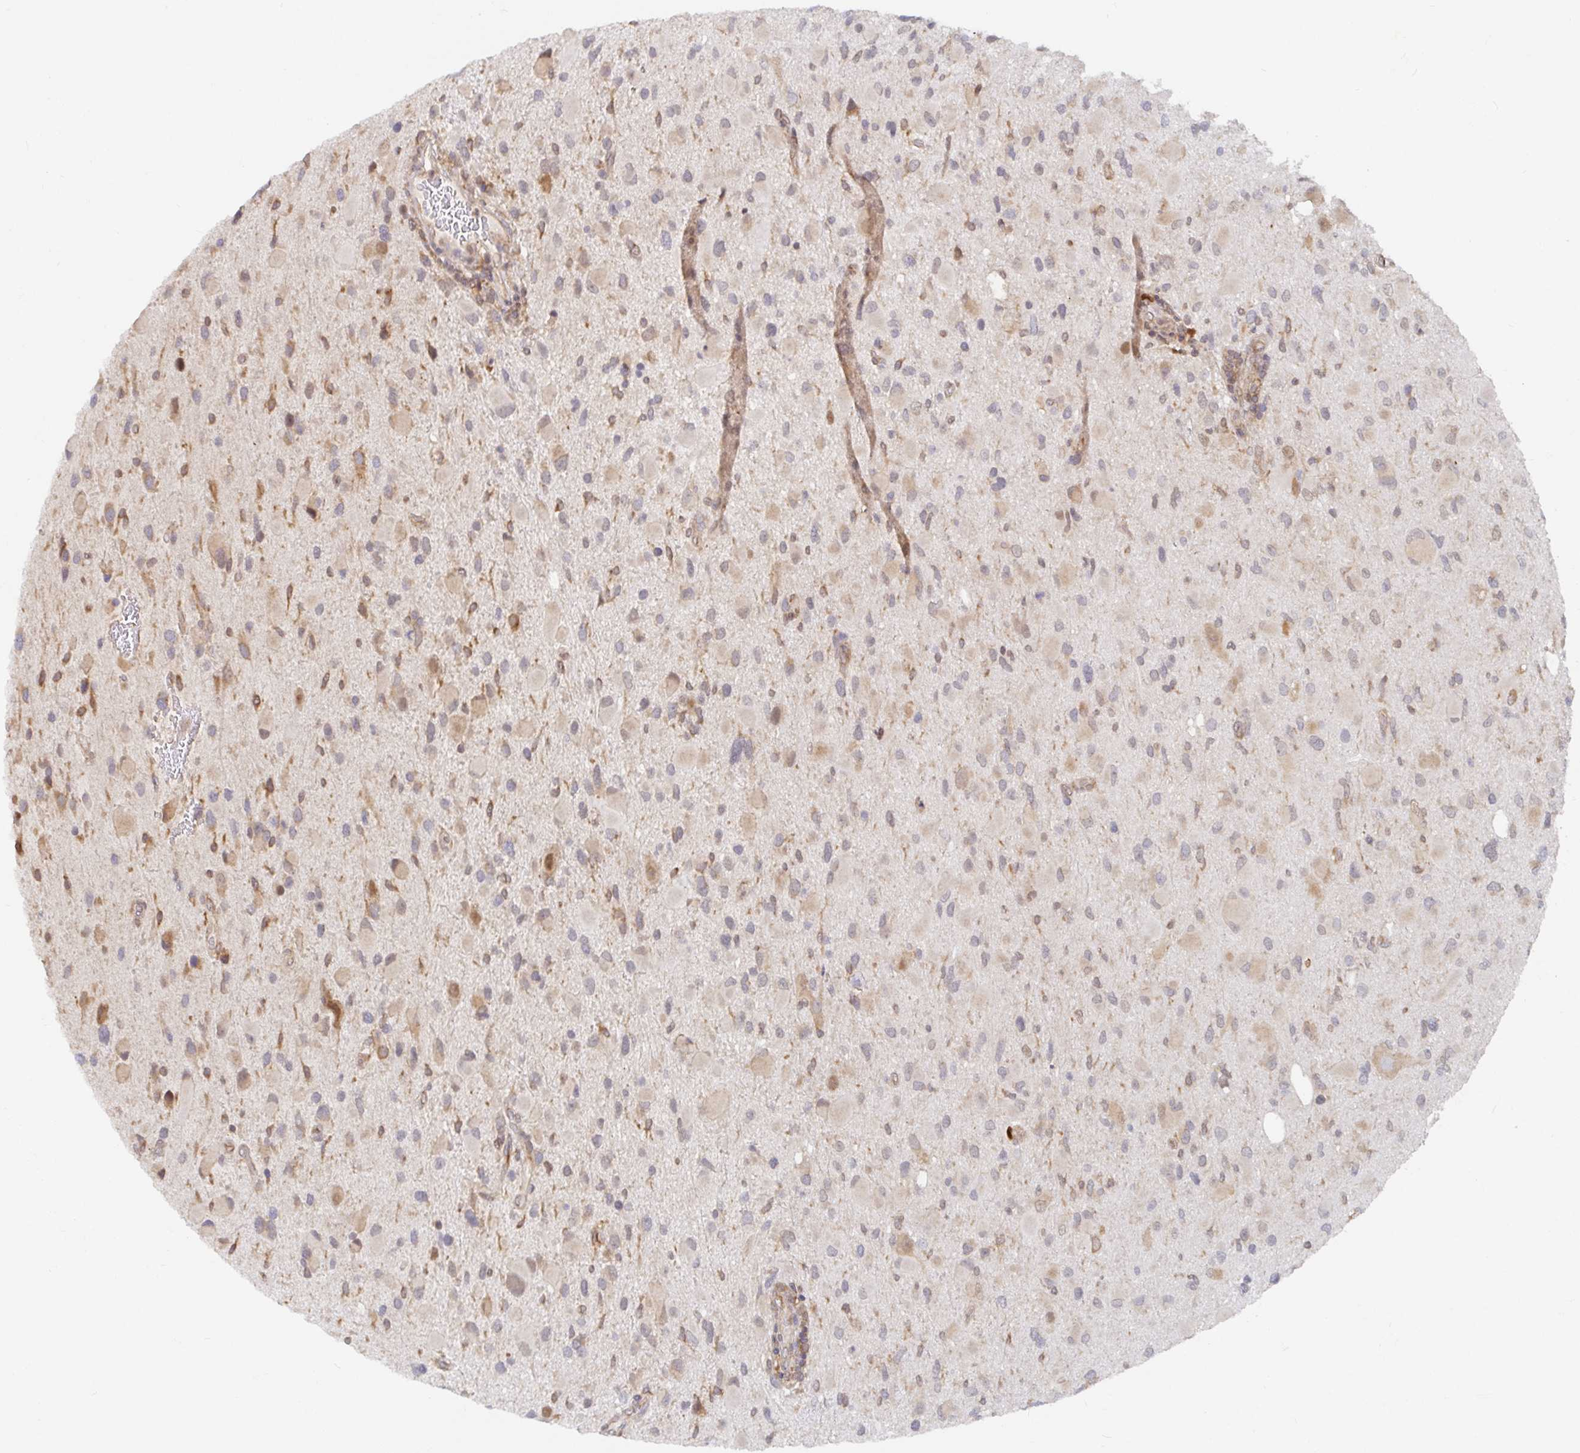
{"staining": {"intensity": "weak", "quantity": "25%-75%", "location": "cytoplasmic/membranous"}, "tissue": "glioma", "cell_type": "Tumor cells", "image_type": "cancer", "snomed": [{"axis": "morphology", "description": "Glioma, malignant, Low grade"}, {"axis": "topography", "description": "Brain"}], "caption": "Immunohistochemical staining of human glioma shows weak cytoplasmic/membranous protein staining in approximately 25%-75% of tumor cells.", "gene": "ALG1", "patient": {"sex": "female", "age": 32}}